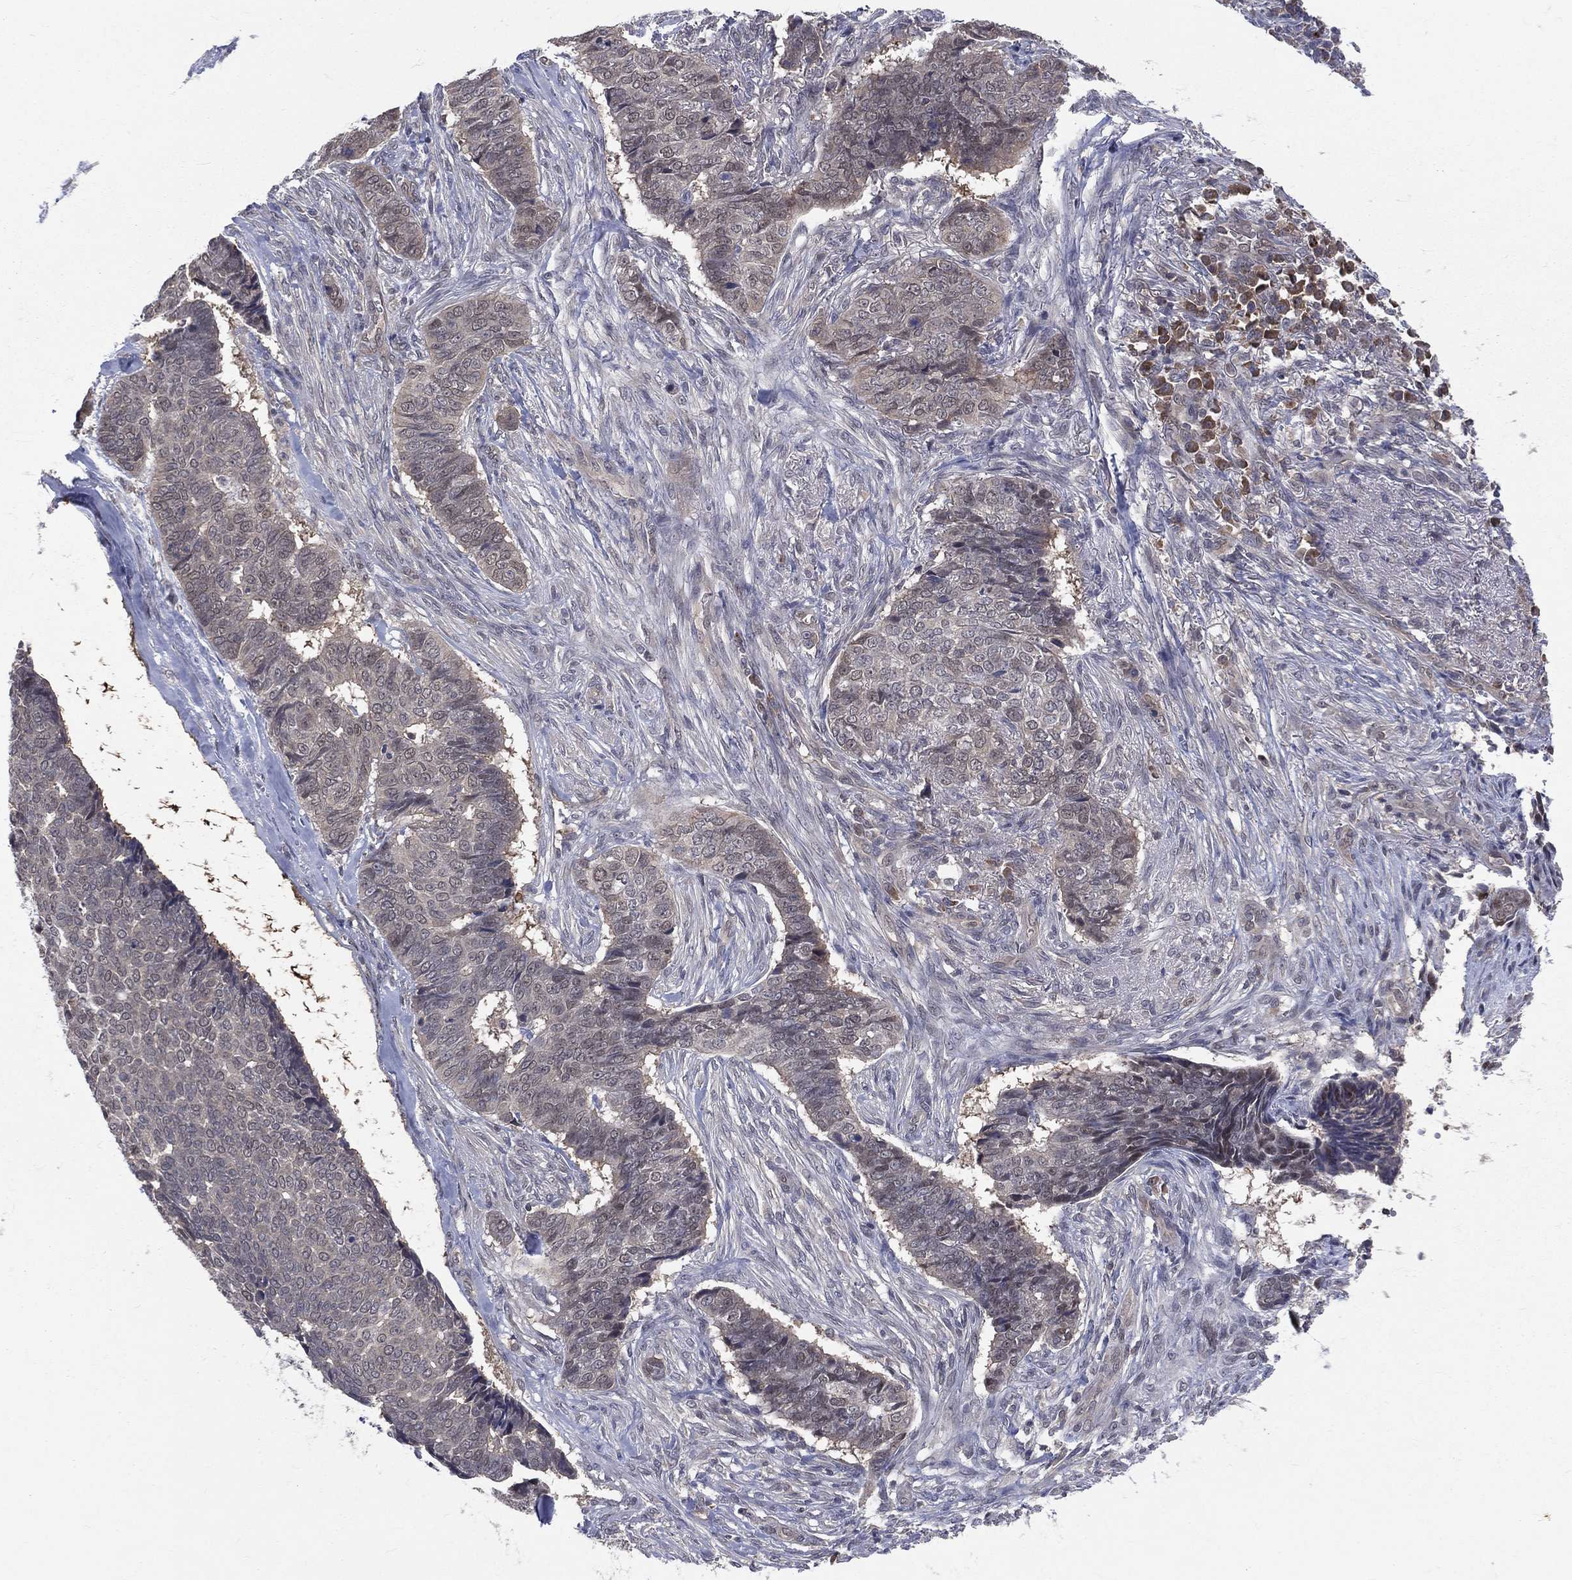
{"staining": {"intensity": "negative", "quantity": "none", "location": "none"}, "tissue": "skin cancer", "cell_type": "Tumor cells", "image_type": "cancer", "snomed": [{"axis": "morphology", "description": "Basal cell carcinoma"}, {"axis": "topography", "description": "Skin"}], "caption": "Human skin cancer stained for a protein using immunohistochemistry exhibits no positivity in tumor cells.", "gene": "DLG4", "patient": {"sex": "male", "age": 86}}